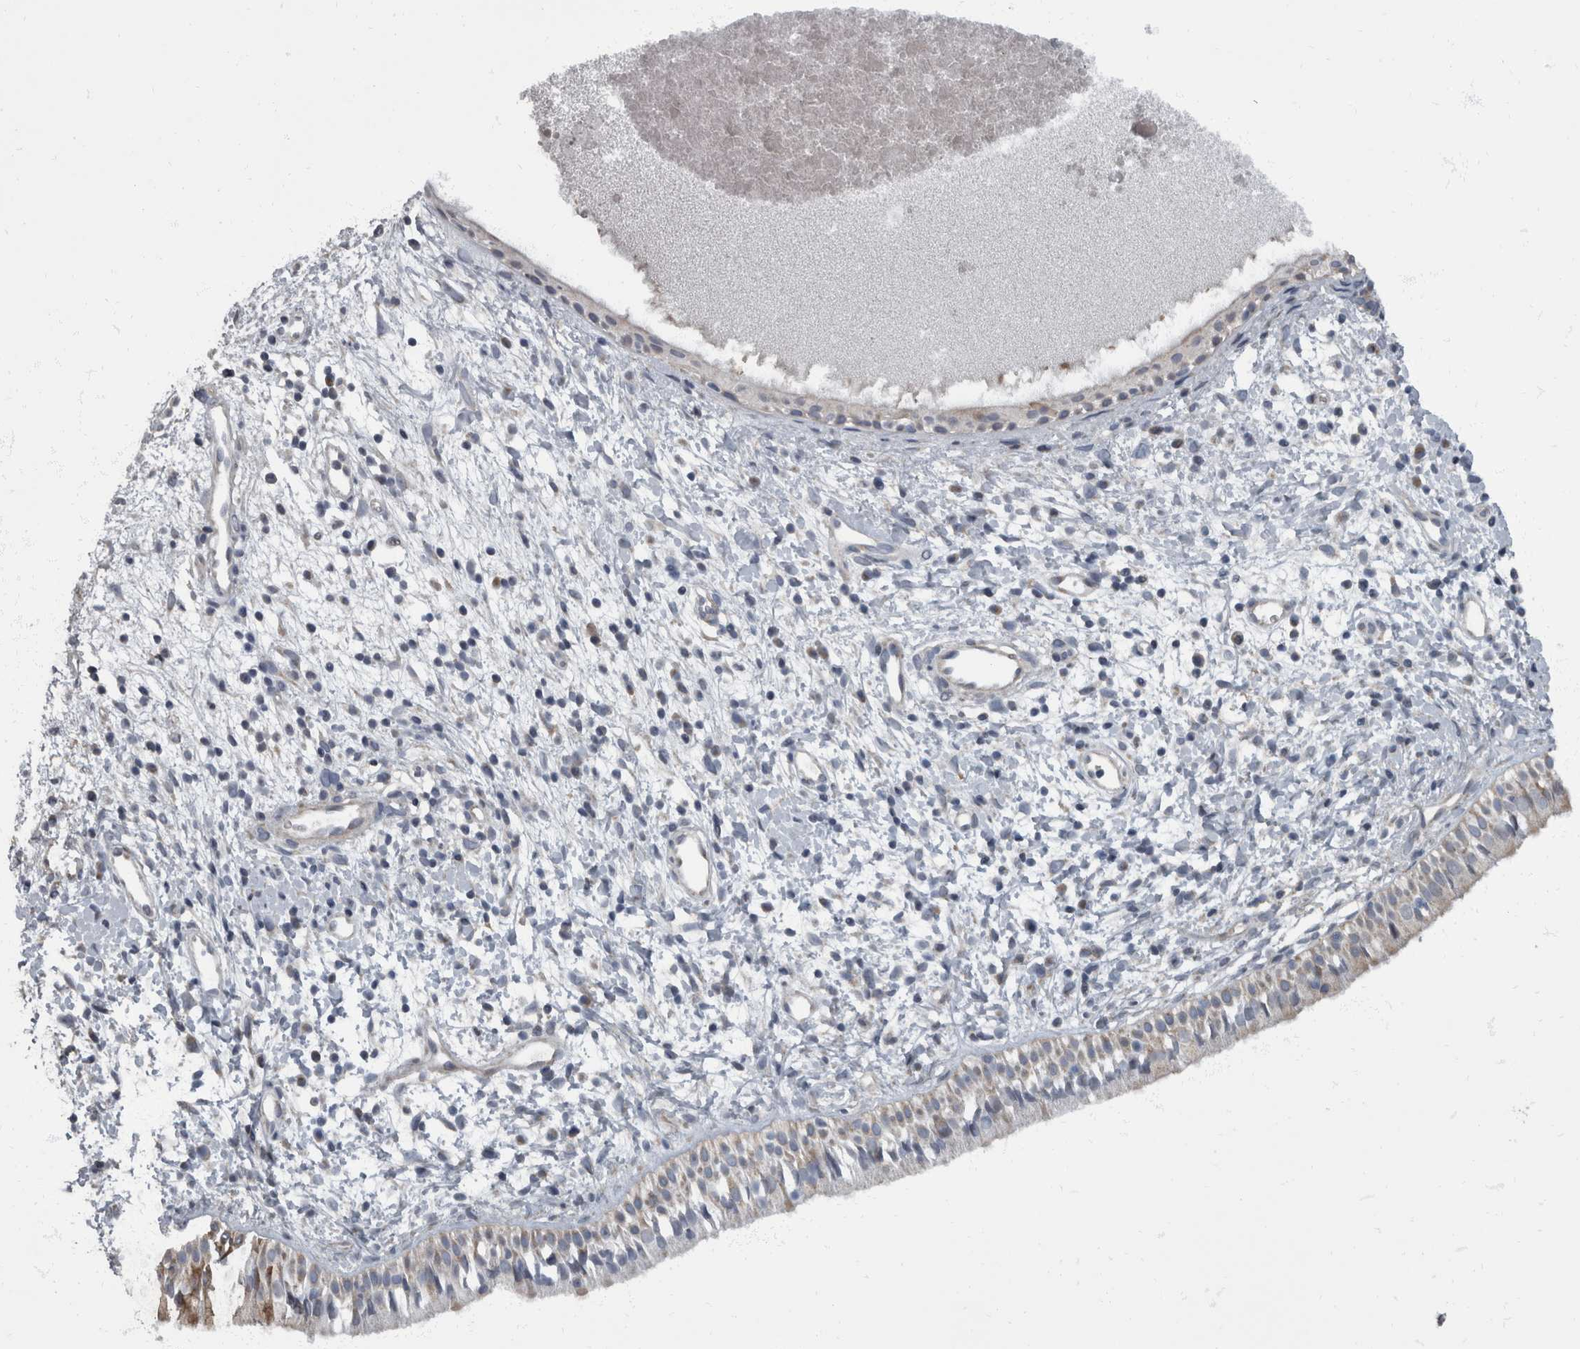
{"staining": {"intensity": "moderate", "quantity": "<25%", "location": "cytoplasmic/membranous"}, "tissue": "nasopharynx", "cell_type": "Respiratory epithelial cells", "image_type": "normal", "snomed": [{"axis": "morphology", "description": "Normal tissue, NOS"}, {"axis": "topography", "description": "Nasopharynx"}], "caption": "Immunohistochemistry of benign nasopharynx displays low levels of moderate cytoplasmic/membranous positivity in approximately <25% of respiratory epithelial cells.", "gene": "RABGGTB", "patient": {"sex": "male", "age": 22}}